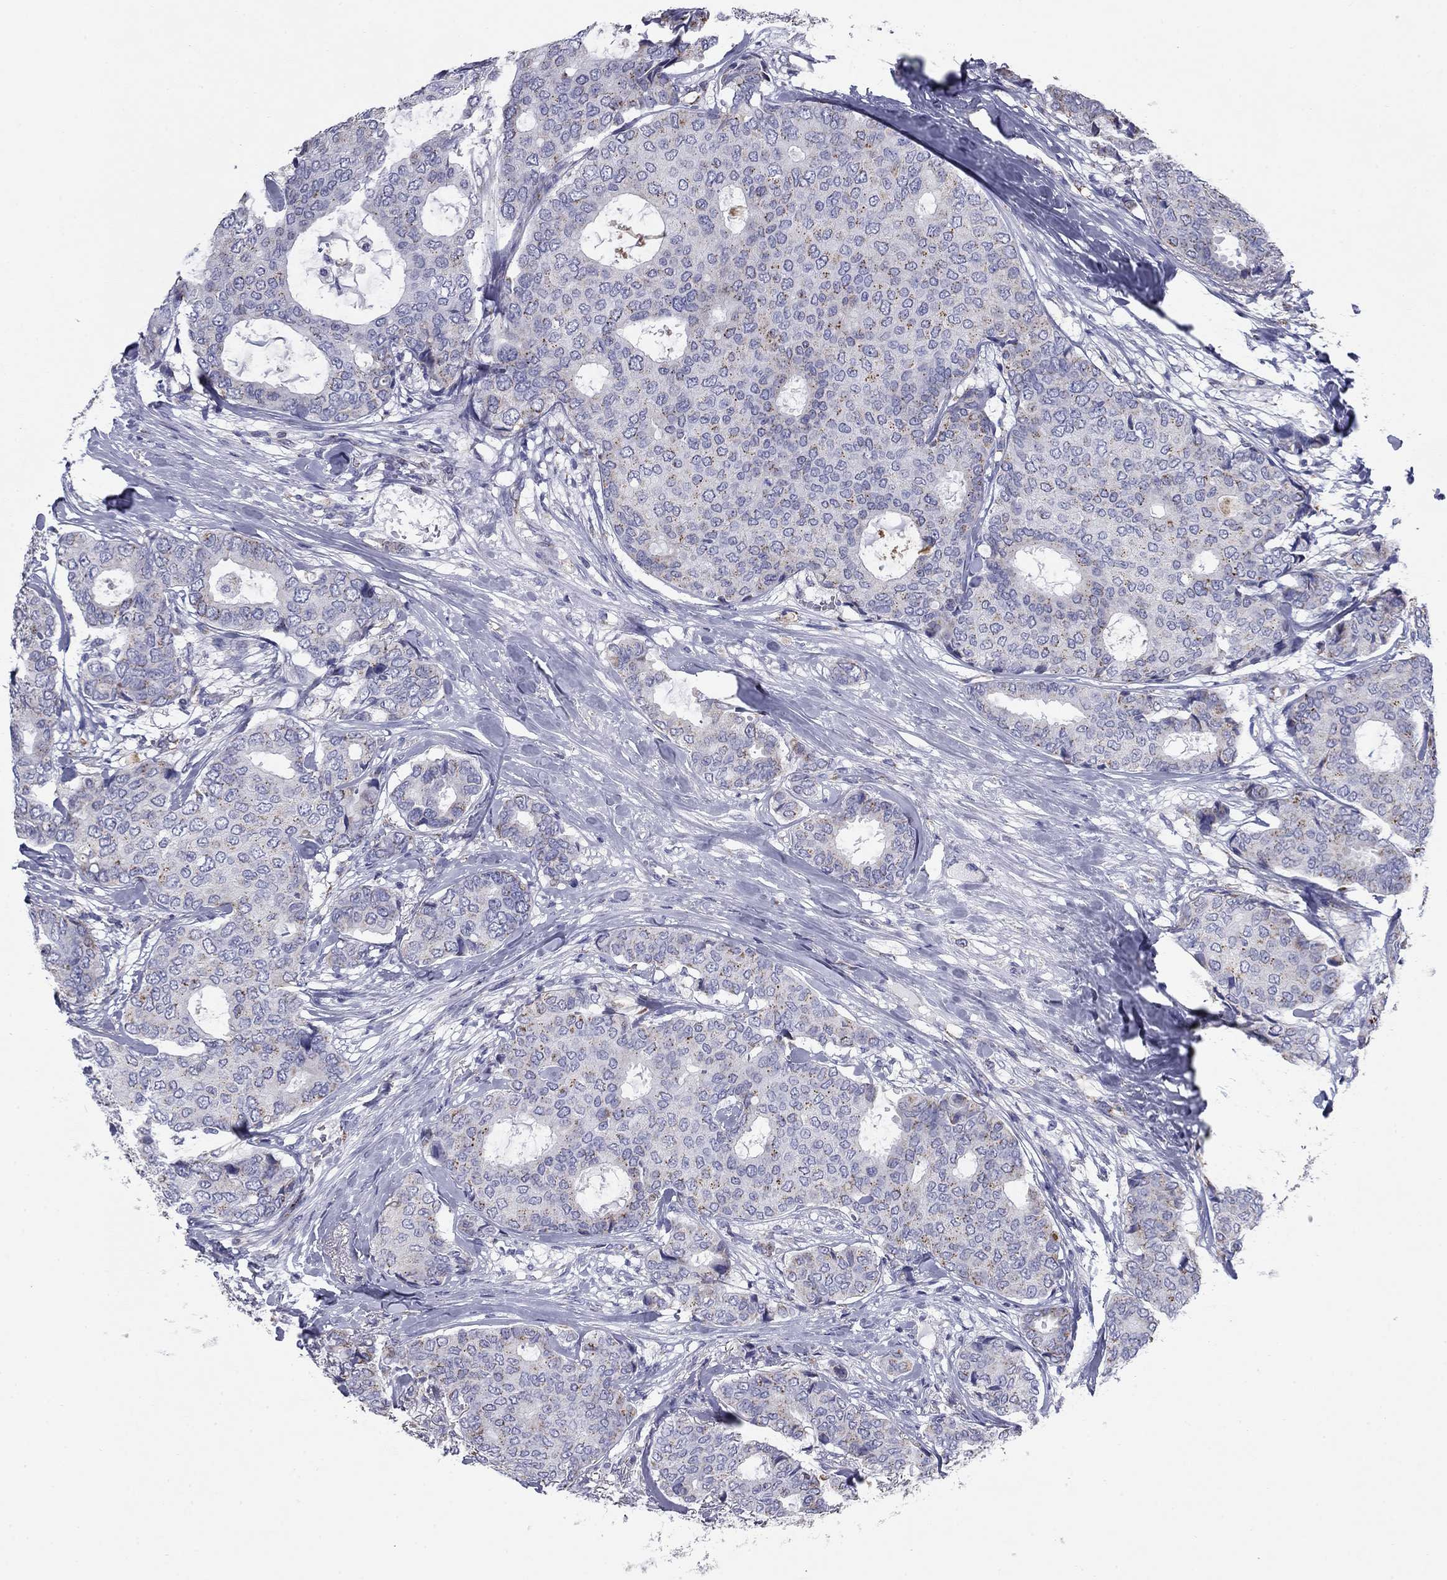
{"staining": {"intensity": "negative", "quantity": "none", "location": "none"}, "tissue": "breast cancer", "cell_type": "Tumor cells", "image_type": "cancer", "snomed": [{"axis": "morphology", "description": "Duct carcinoma"}, {"axis": "topography", "description": "Breast"}], "caption": "High power microscopy histopathology image of an immunohistochemistry (IHC) micrograph of breast cancer (invasive ductal carcinoma), revealing no significant staining in tumor cells.", "gene": "NDUFA4L2", "patient": {"sex": "female", "age": 75}}